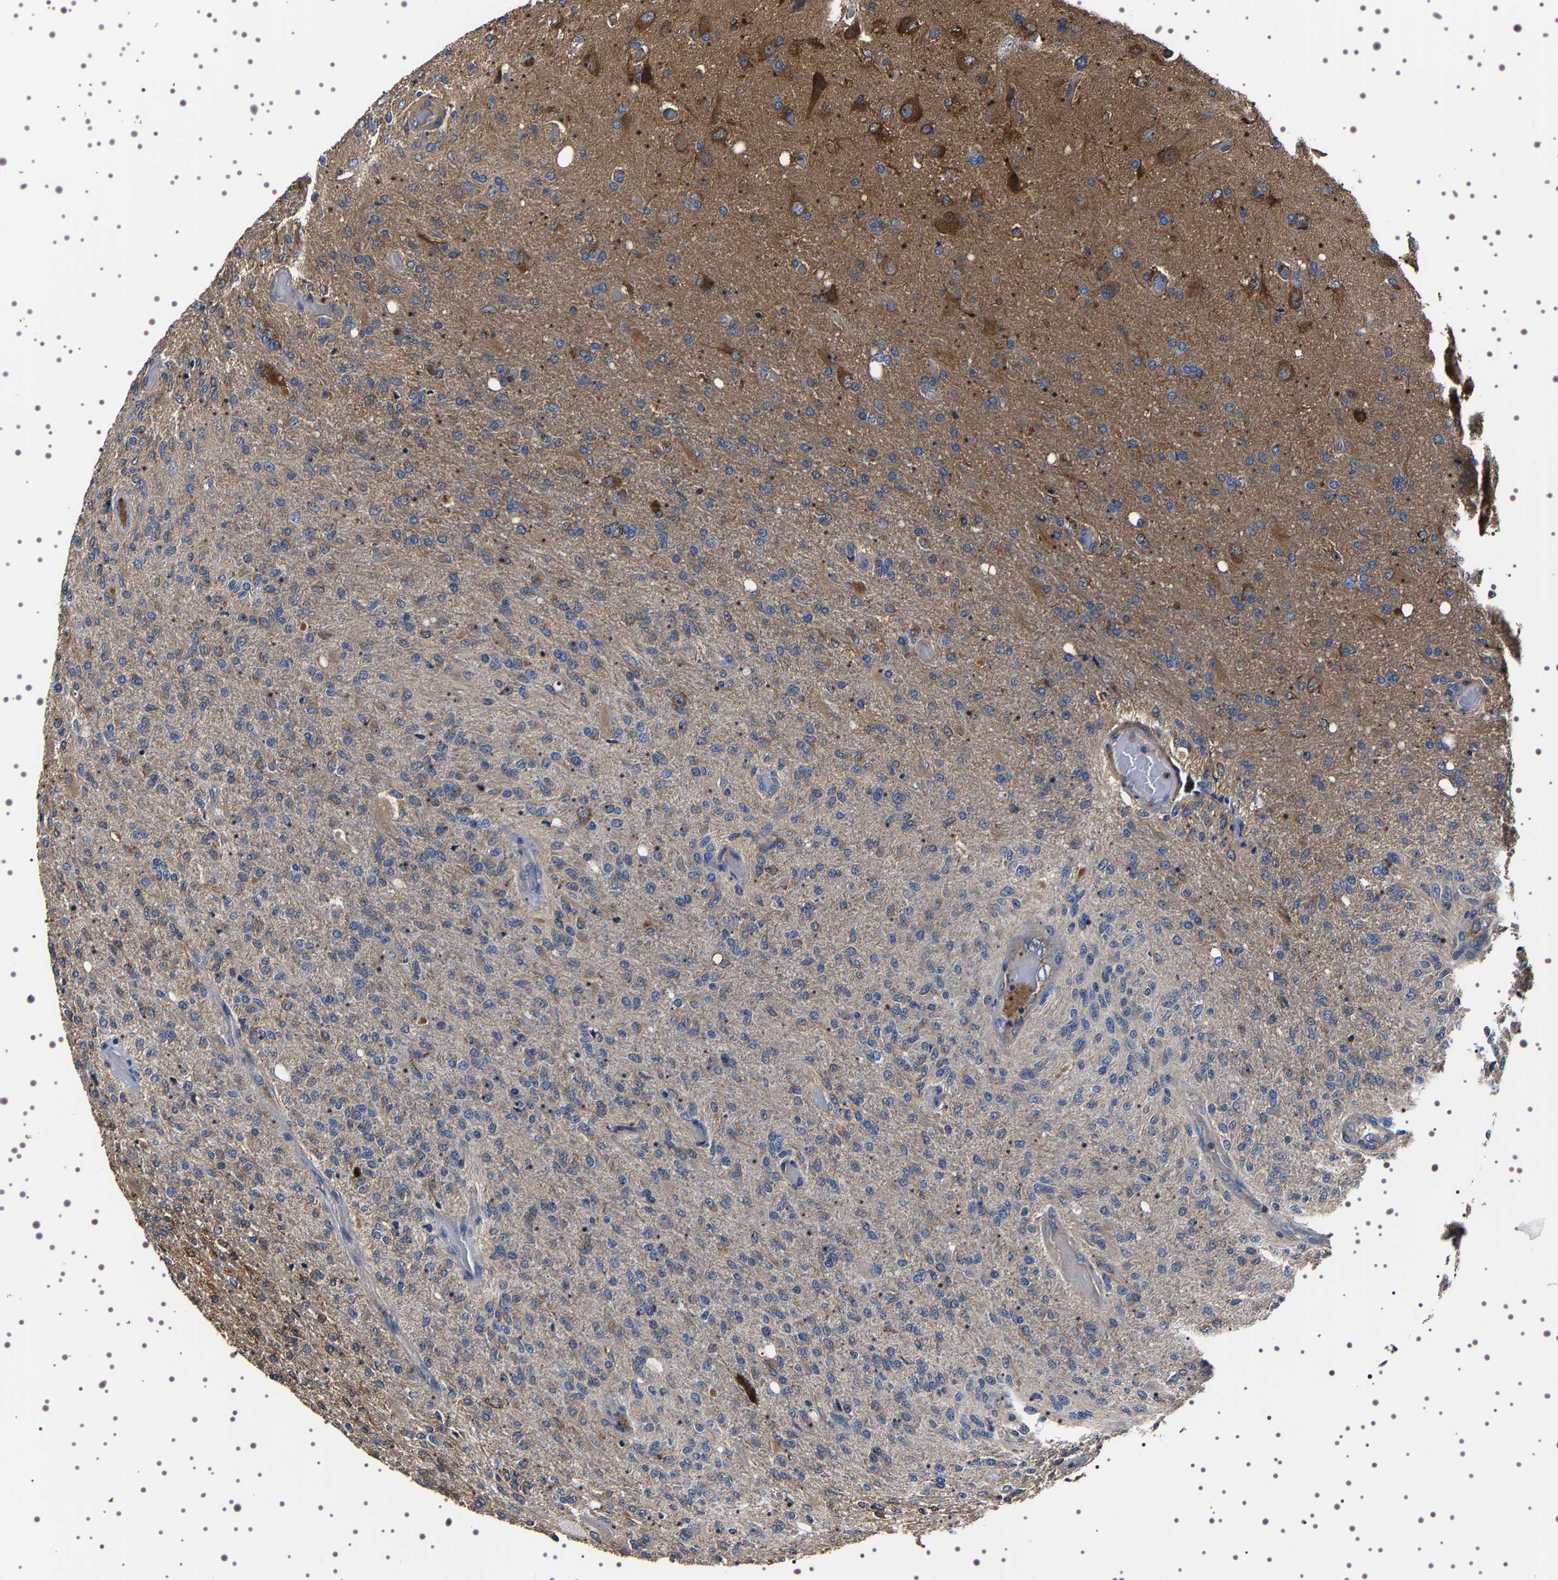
{"staining": {"intensity": "negative", "quantity": "none", "location": "none"}, "tissue": "glioma", "cell_type": "Tumor cells", "image_type": "cancer", "snomed": [{"axis": "morphology", "description": "Normal tissue, NOS"}, {"axis": "morphology", "description": "Glioma, malignant, High grade"}, {"axis": "topography", "description": "Cerebral cortex"}], "caption": "Tumor cells are negative for protein expression in human malignant glioma (high-grade). (Brightfield microscopy of DAB (3,3'-diaminobenzidine) IHC at high magnification).", "gene": "WDR1", "patient": {"sex": "male", "age": 77}}